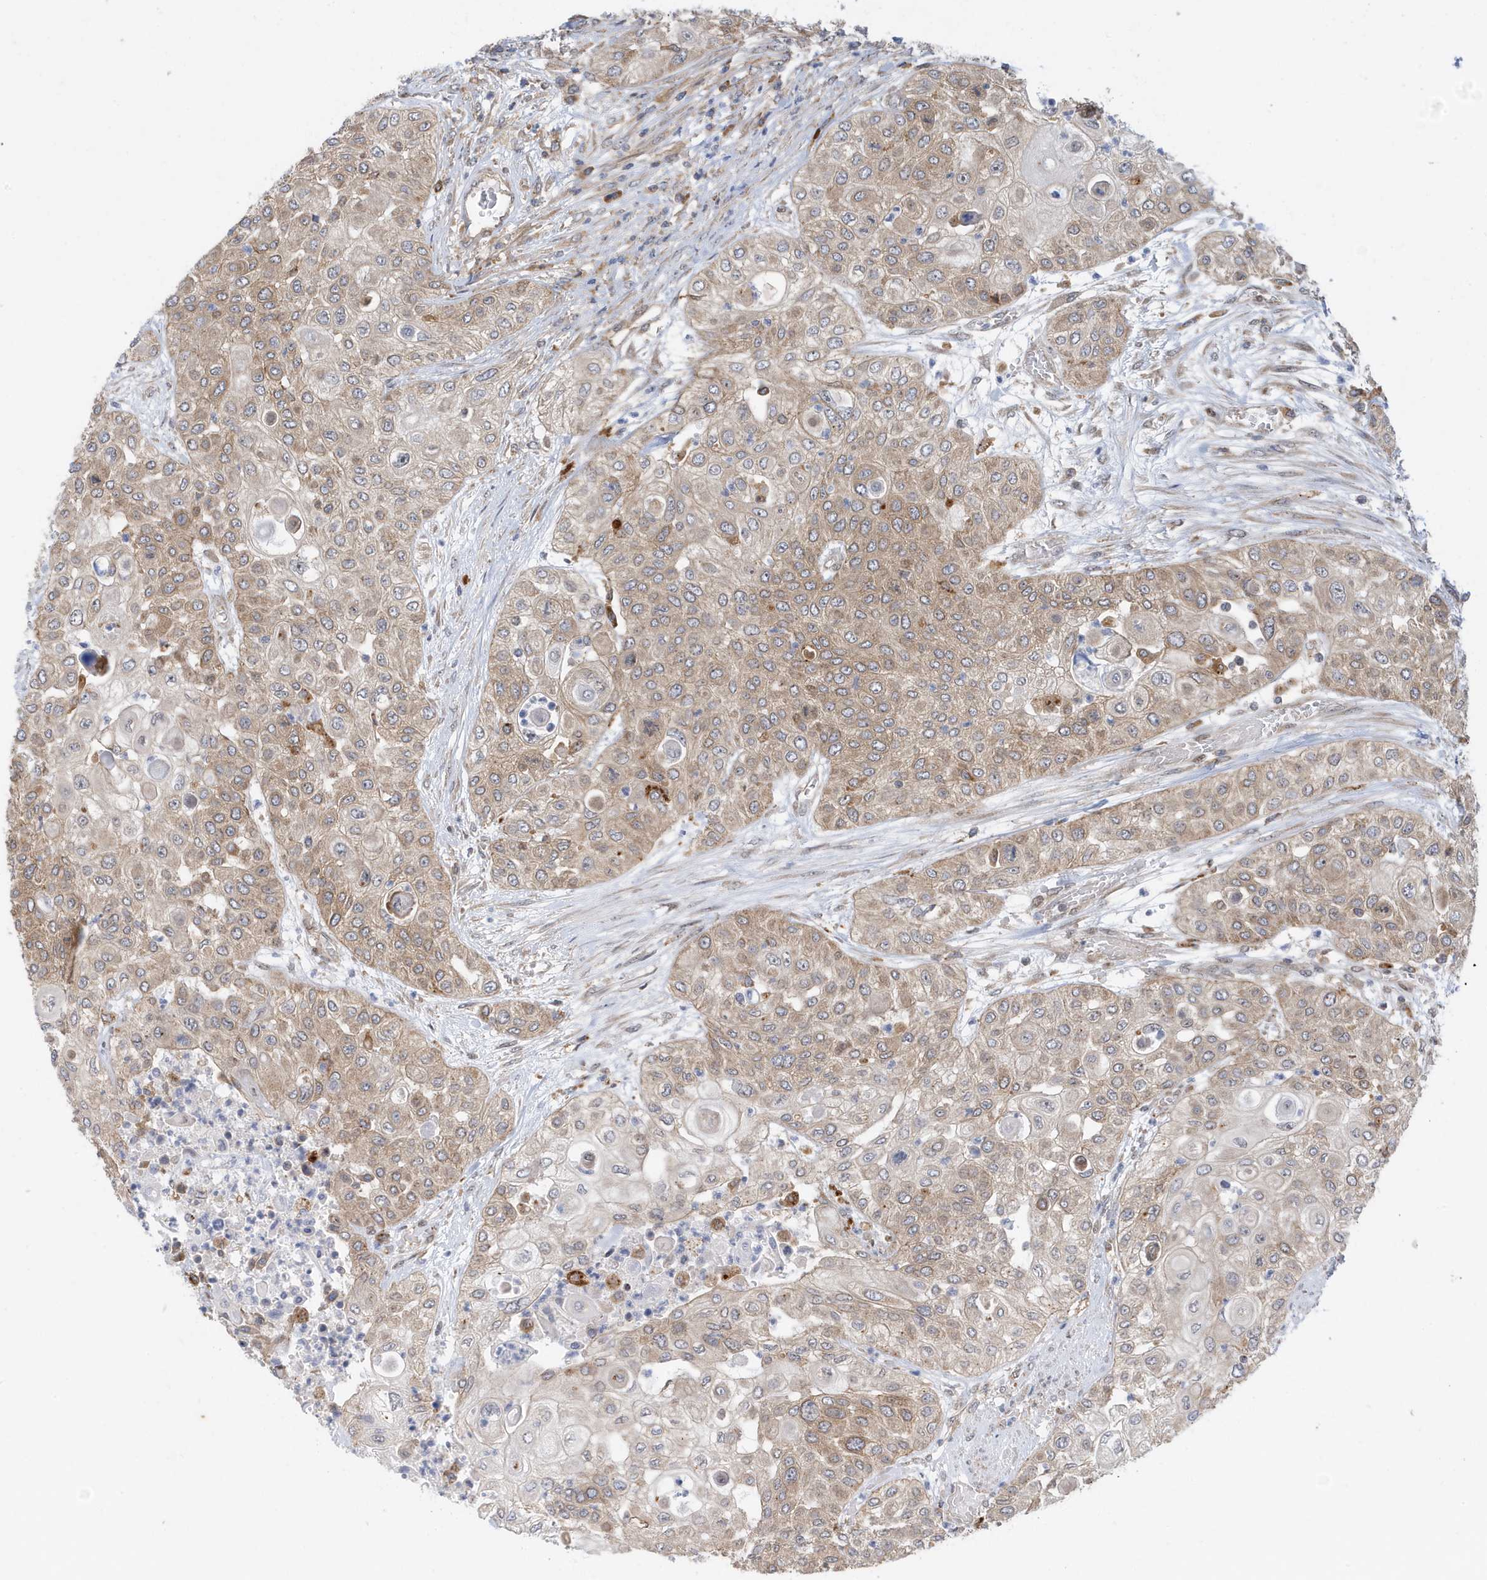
{"staining": {"intensity": "weak", "quantity": ">75%", "location": "cytoplasmic/membranous"}, "tissue": "urothelial cancer", "cell_type": "Tumor cells", "image_type": "cancer", "snomed": [{"axis": "morphology", "description": "Urothelial carcinoma, High grade"}, {"axis": "topography", "description": "Urinary bladder"}], "caption": "High-grade urothelial carcinoma stained for a protein exhibits weak cytoplasmic/membranous positivity in tumor cells.", "gene": "ZNF507", "patient": {"sex": "female", "age": 79}}